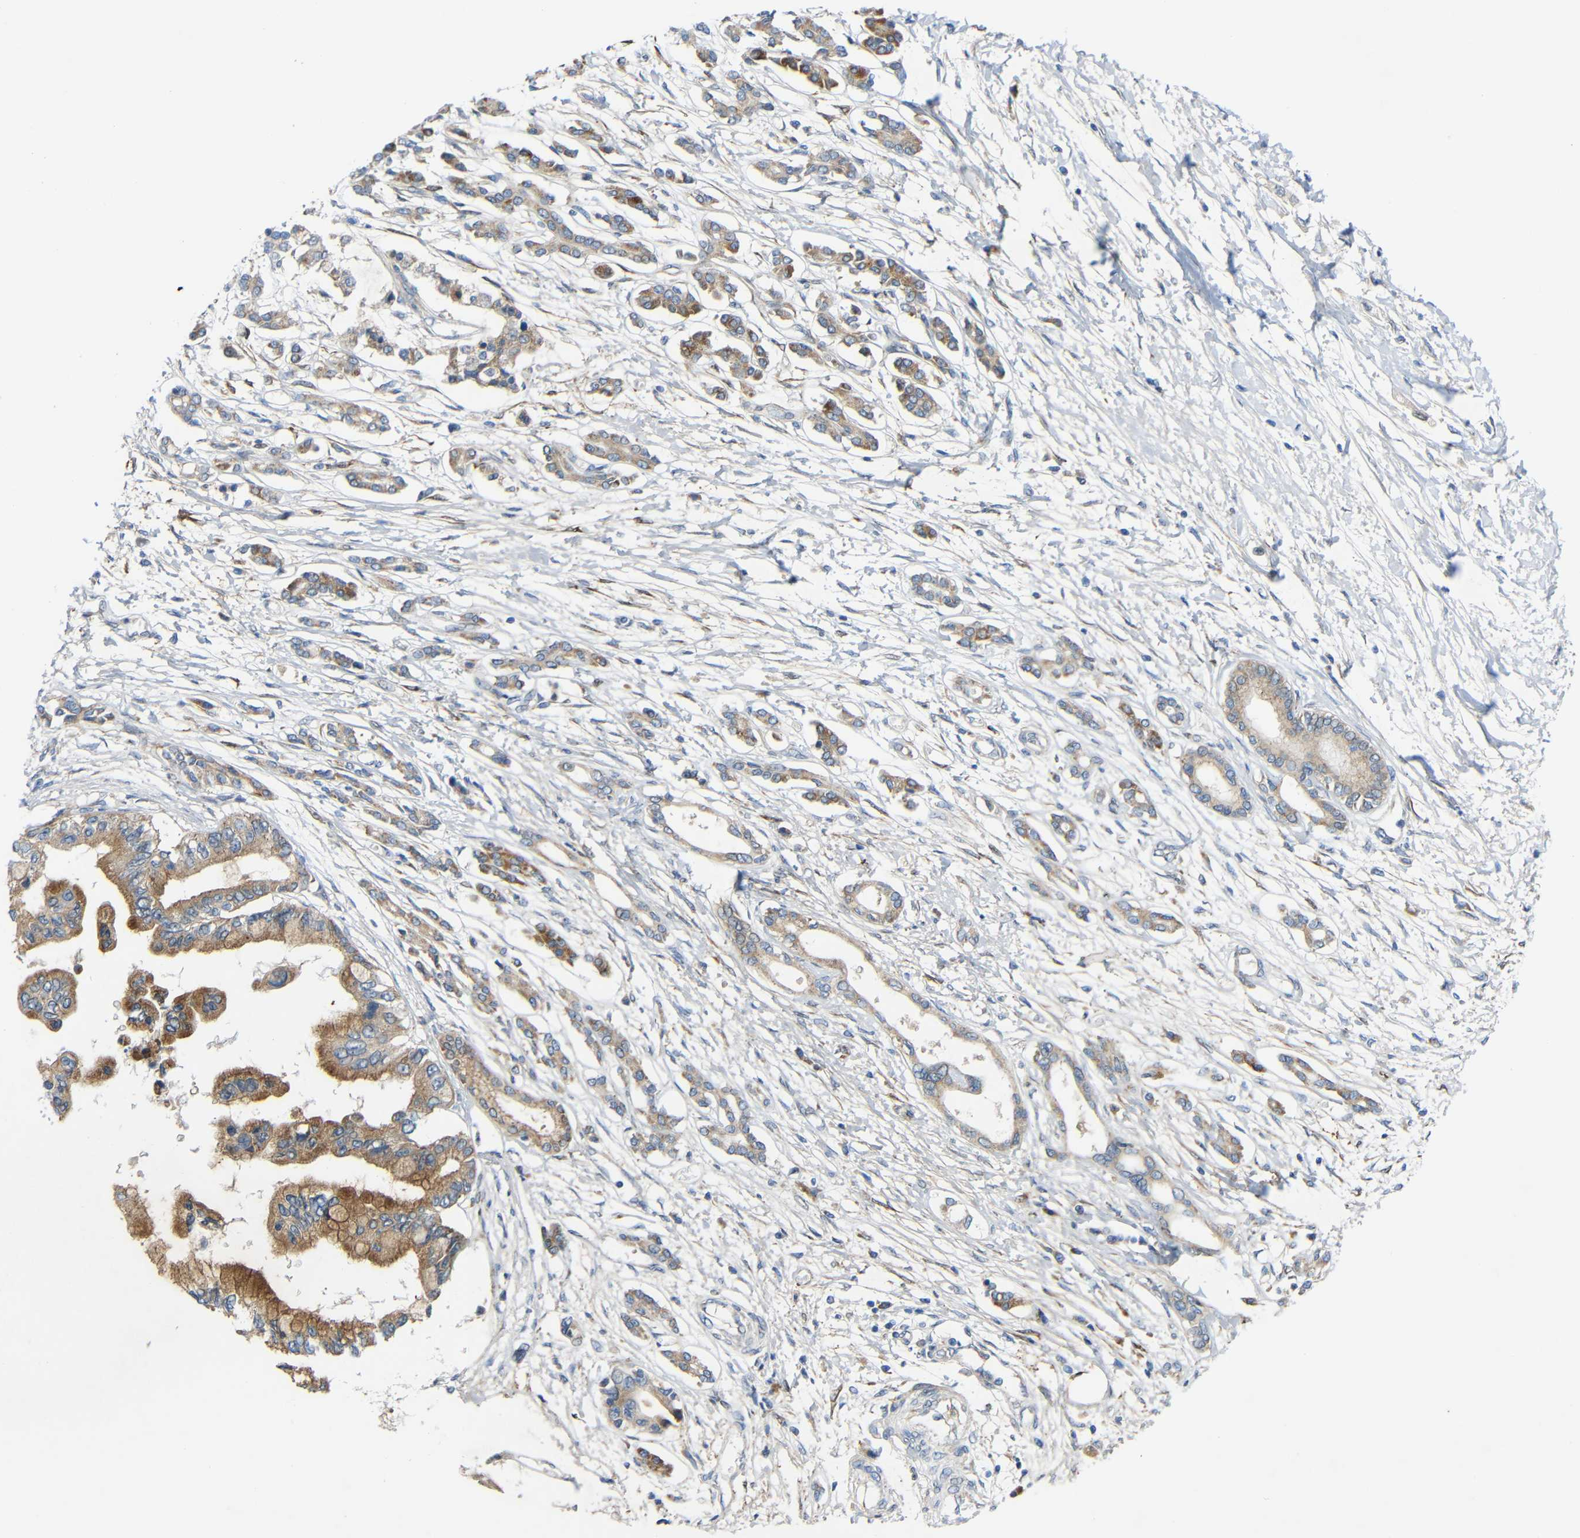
{"staining": {"intensity": "moderate", "quantity": ">75%", "location": "cytoplasmic/membranous"}, "tissue": "pancreatic cancer", "cell_type": "Tumor cells", "image_type": "cancer", "snomed": [{"axis": "morphology", "description": "Adenocarcinoma, NOS"}, {"axis": "topography", "description": "Pancreas"}], "caption": "The image reveals a brown stain indicating the presence of a protein in the cytoplasmic/membranous of tumor cells in pancreatic adenocarcinoma.", "gene": "TMEM25", "patient": {"sex": "male", "age": 56}}